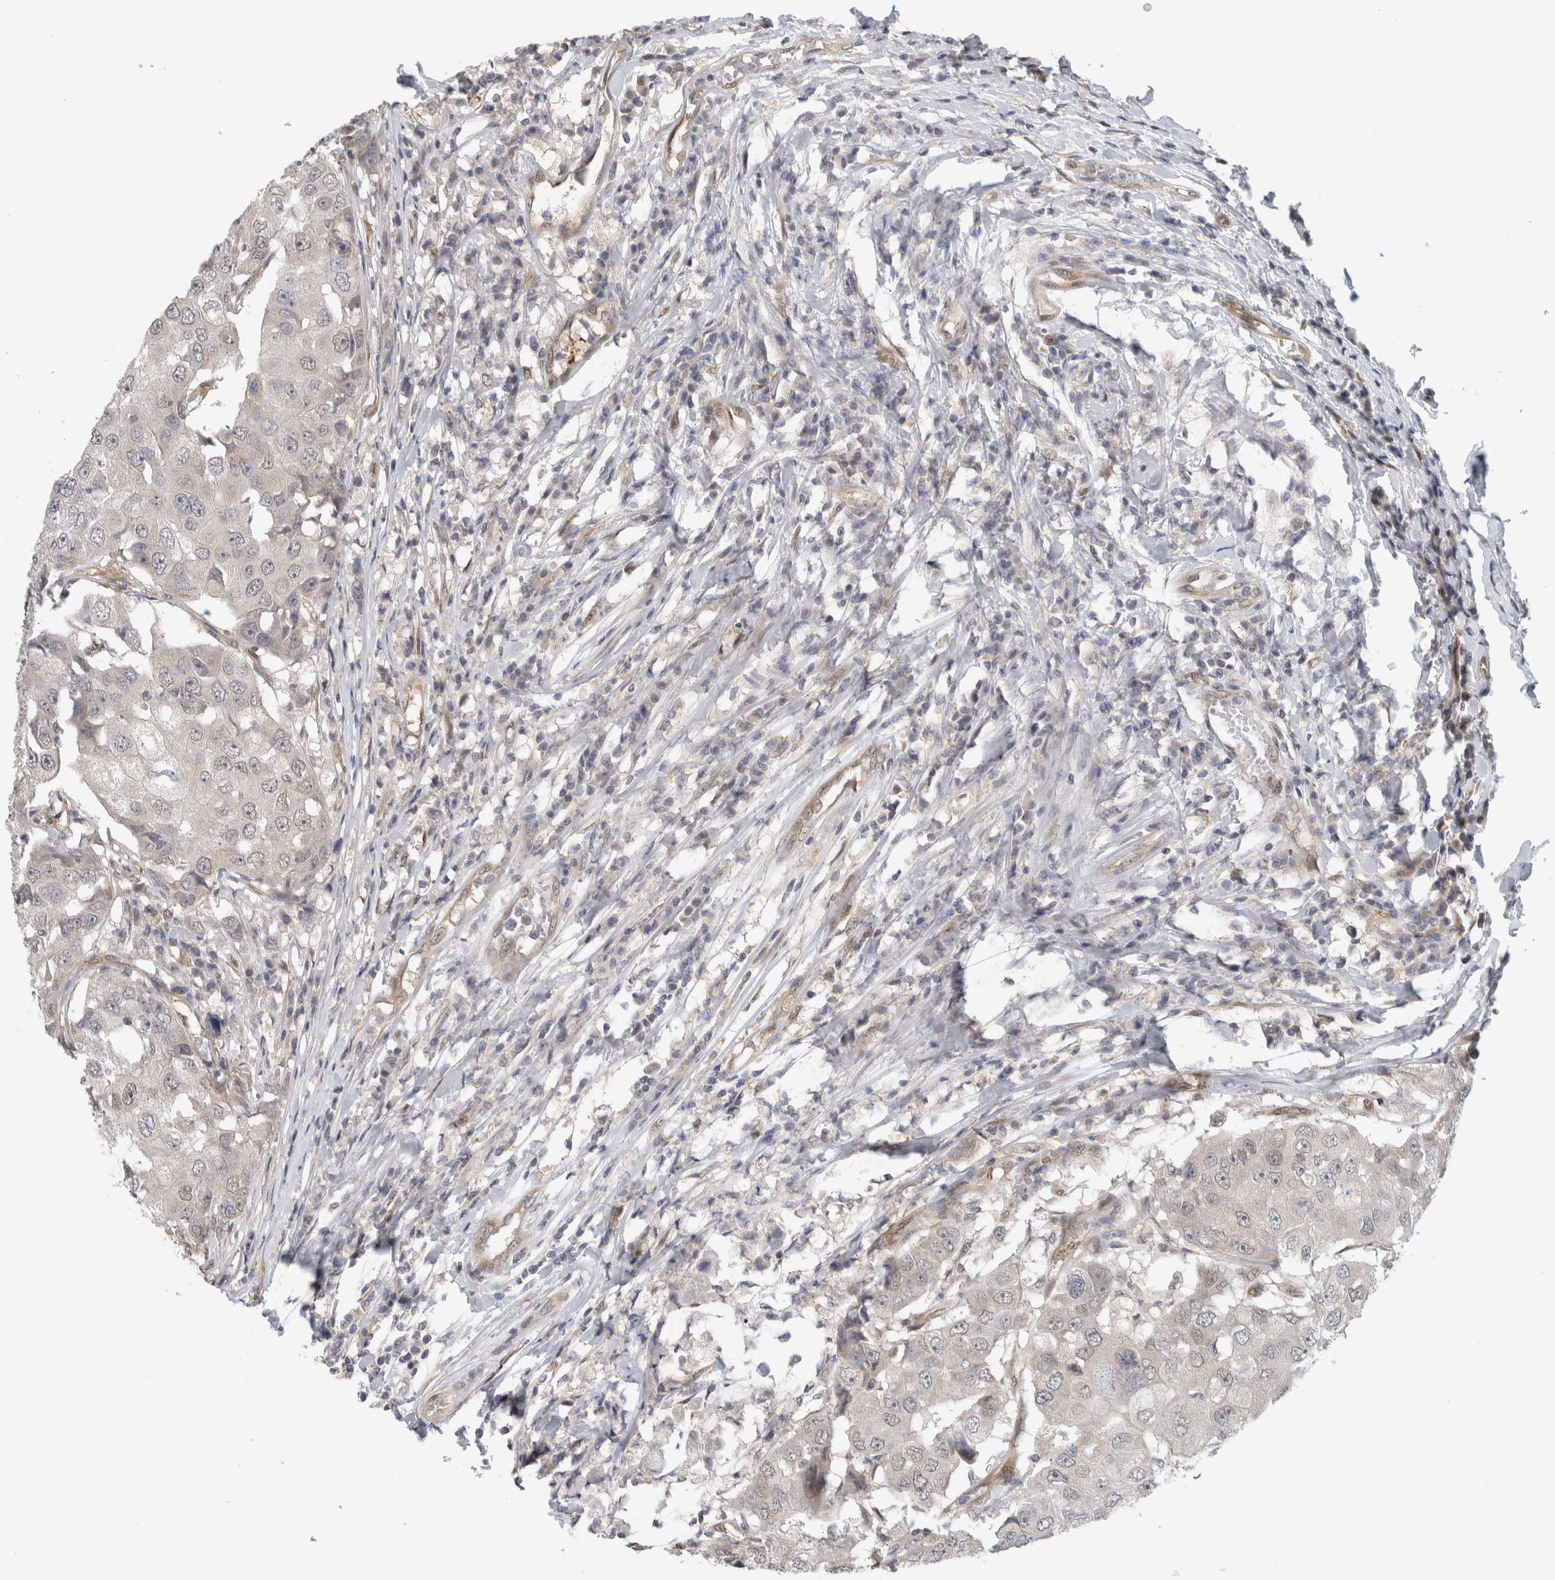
{"staining": {"intensity": "negative", "quantity": "none", "location": "none"}, "tissue": "breast cancer", "cell_type": "Tumor cells", "image_type": "cancer", "snomed": [{"axis": "morphology", "description": "Duct carcinoma"}, {"axis": "topography", "description": "Breast"}], "caption": "Breast cancer stained for a protein using IHC displays no staining tumor cells.", "gene": "EIF4G3", "patient": {"sex": "female", "age": 27}}